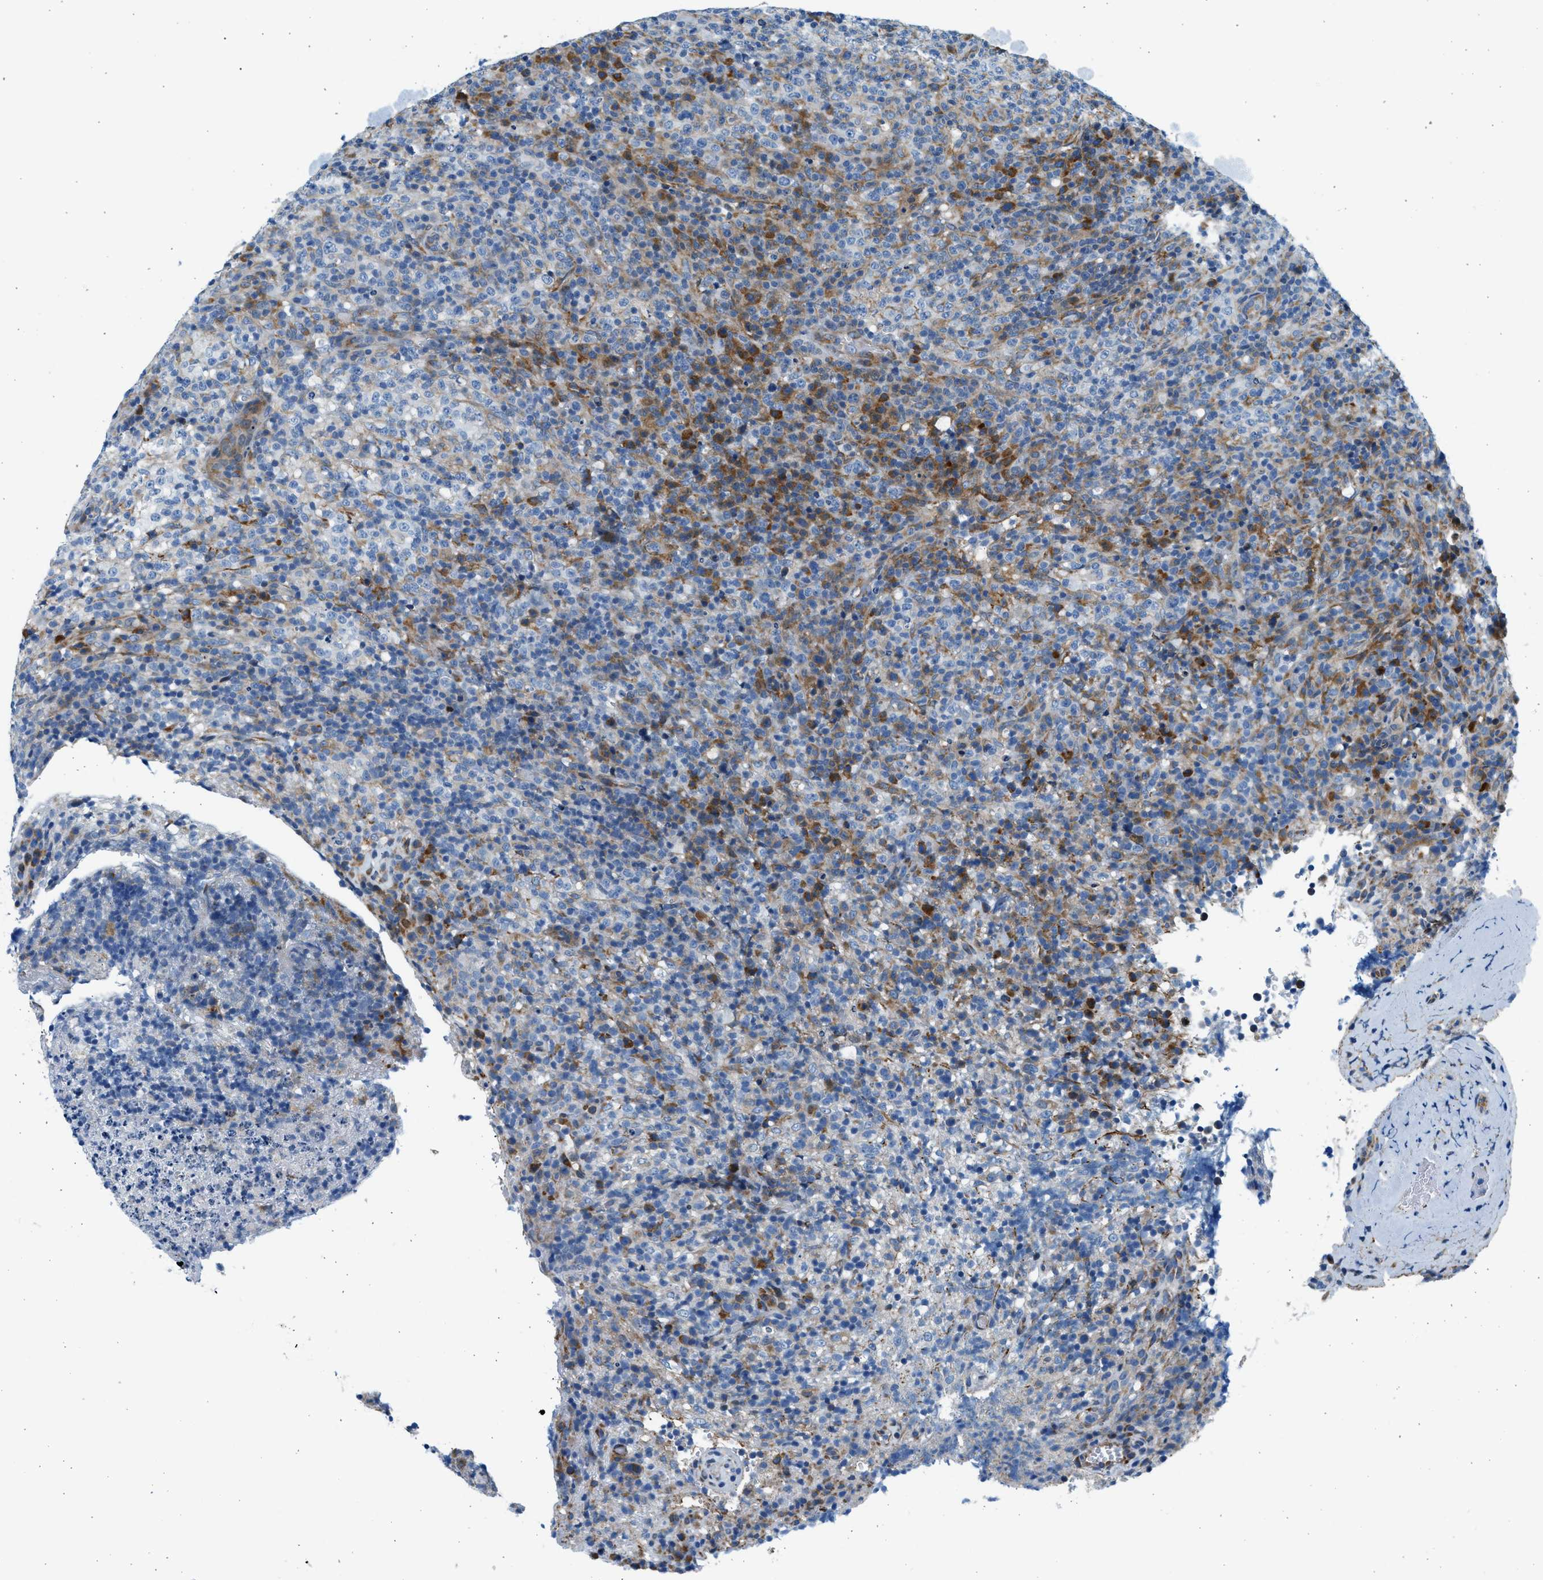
{"staining": {"intensity": "negative", "quantity": "none", "location": "none"}, "tissue": "lymphoma", "cell_type": "Tumor cells", "image_type": "cancer", "snomed": [{"axis": "morphology", "description": "Malignant lymphoma, non-Hodgkin's type, High grade"}, {"axis": "topography", "description": "Lymph node"}], "caption": "DAB immunohistochemical staining of human high-grade malignant lymphoma, non-Hodgkin's type reveals no significant positivity in tumor cells.", "gene": "CNTN6", "patient": {"sex": "female", "age": 76}}